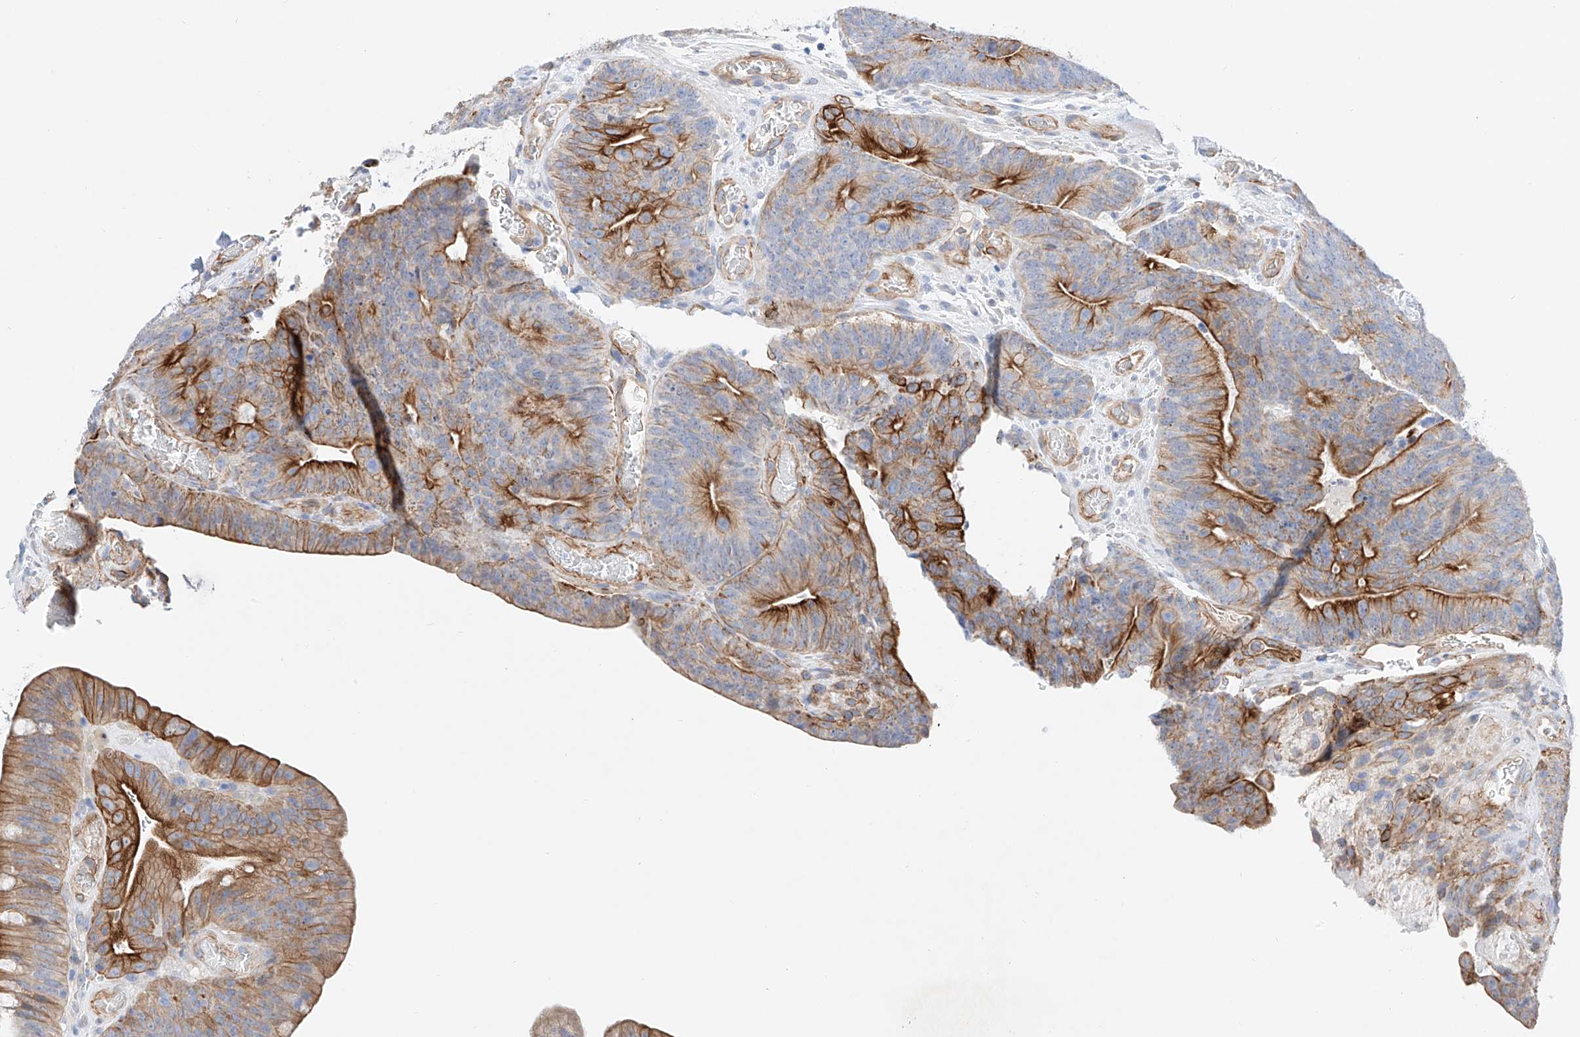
{"staining": {"intensity": "strong", "quantity": ">75%", "location": "cytoplasmic/membranous"}, "tissue": "colorectal cancer", "cell_type": "Tumor cells", "image_type": "cancer", "snomed": [{"axis": "morphology", "description": "Normal tissue, NOS"}, {"axis": "topography", "description": "Colon"}], "caption": "There is high levels of strong cytoplasmic/membranous expression in tumor cells of colorectal cancer, as demonstrated by immunohistochemical staining (brown color).", "gene": "SBSPON", "patient": {"sex": "female", "age": 82}}